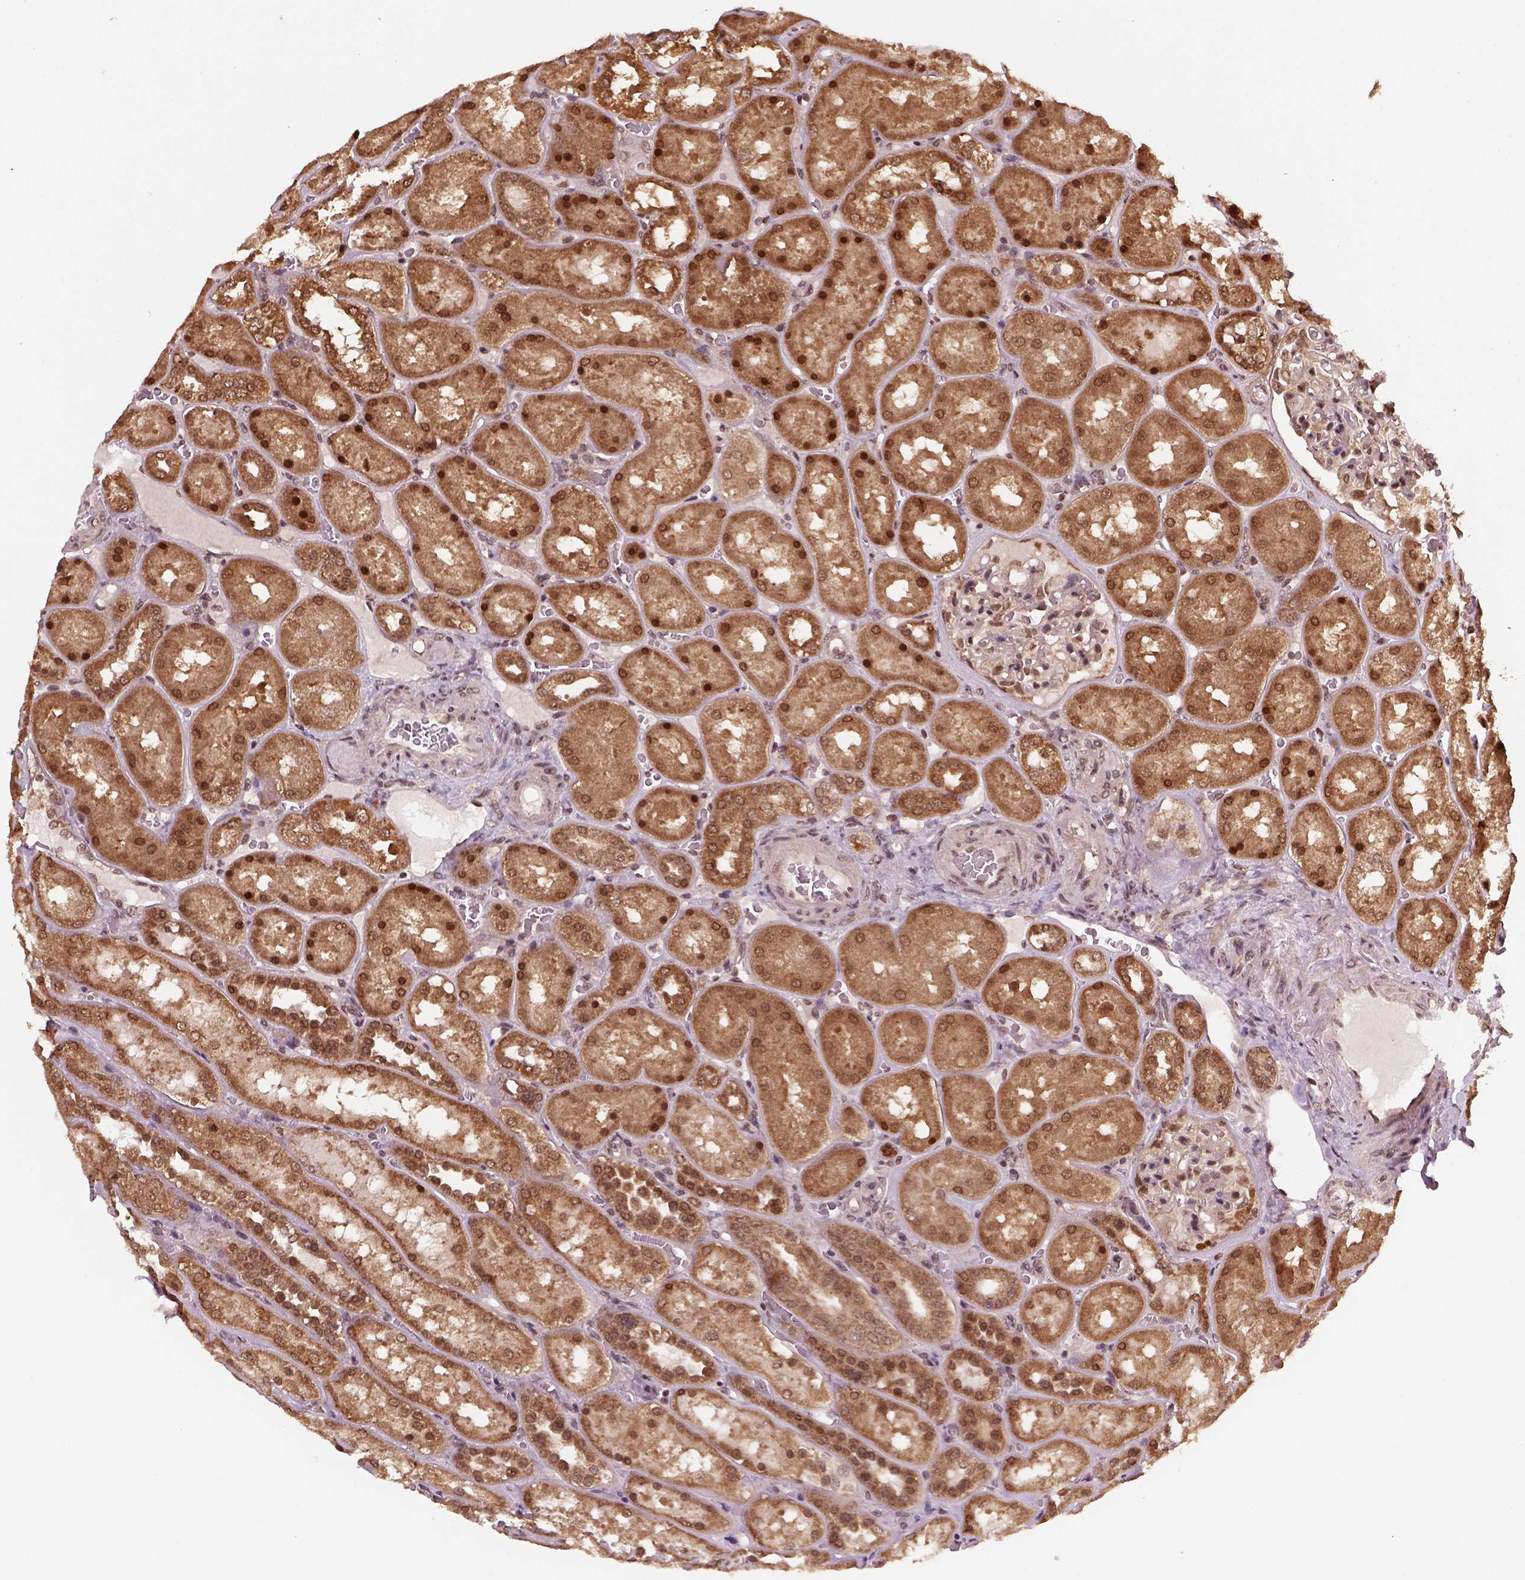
{"staining": {"intensity": "moderate", "quantity": ">75%", "location": "nuclear"}, "tissue": "kidney", "cell_type": "Cells in glomeruli", "image_type": "normal", "snomed": [{"axis": "morphology", "description": "Normal tissue, NOS"}, {"axis": "topography", "description": "Kidney"}], "caption": "Protein expression analysis of unremarkable human kidney reveals moderate nuclear positivity in about >75% of cells in glomeruli.", "gene": "NUDT9", "patient": {"sex": "male", "age": 73}}